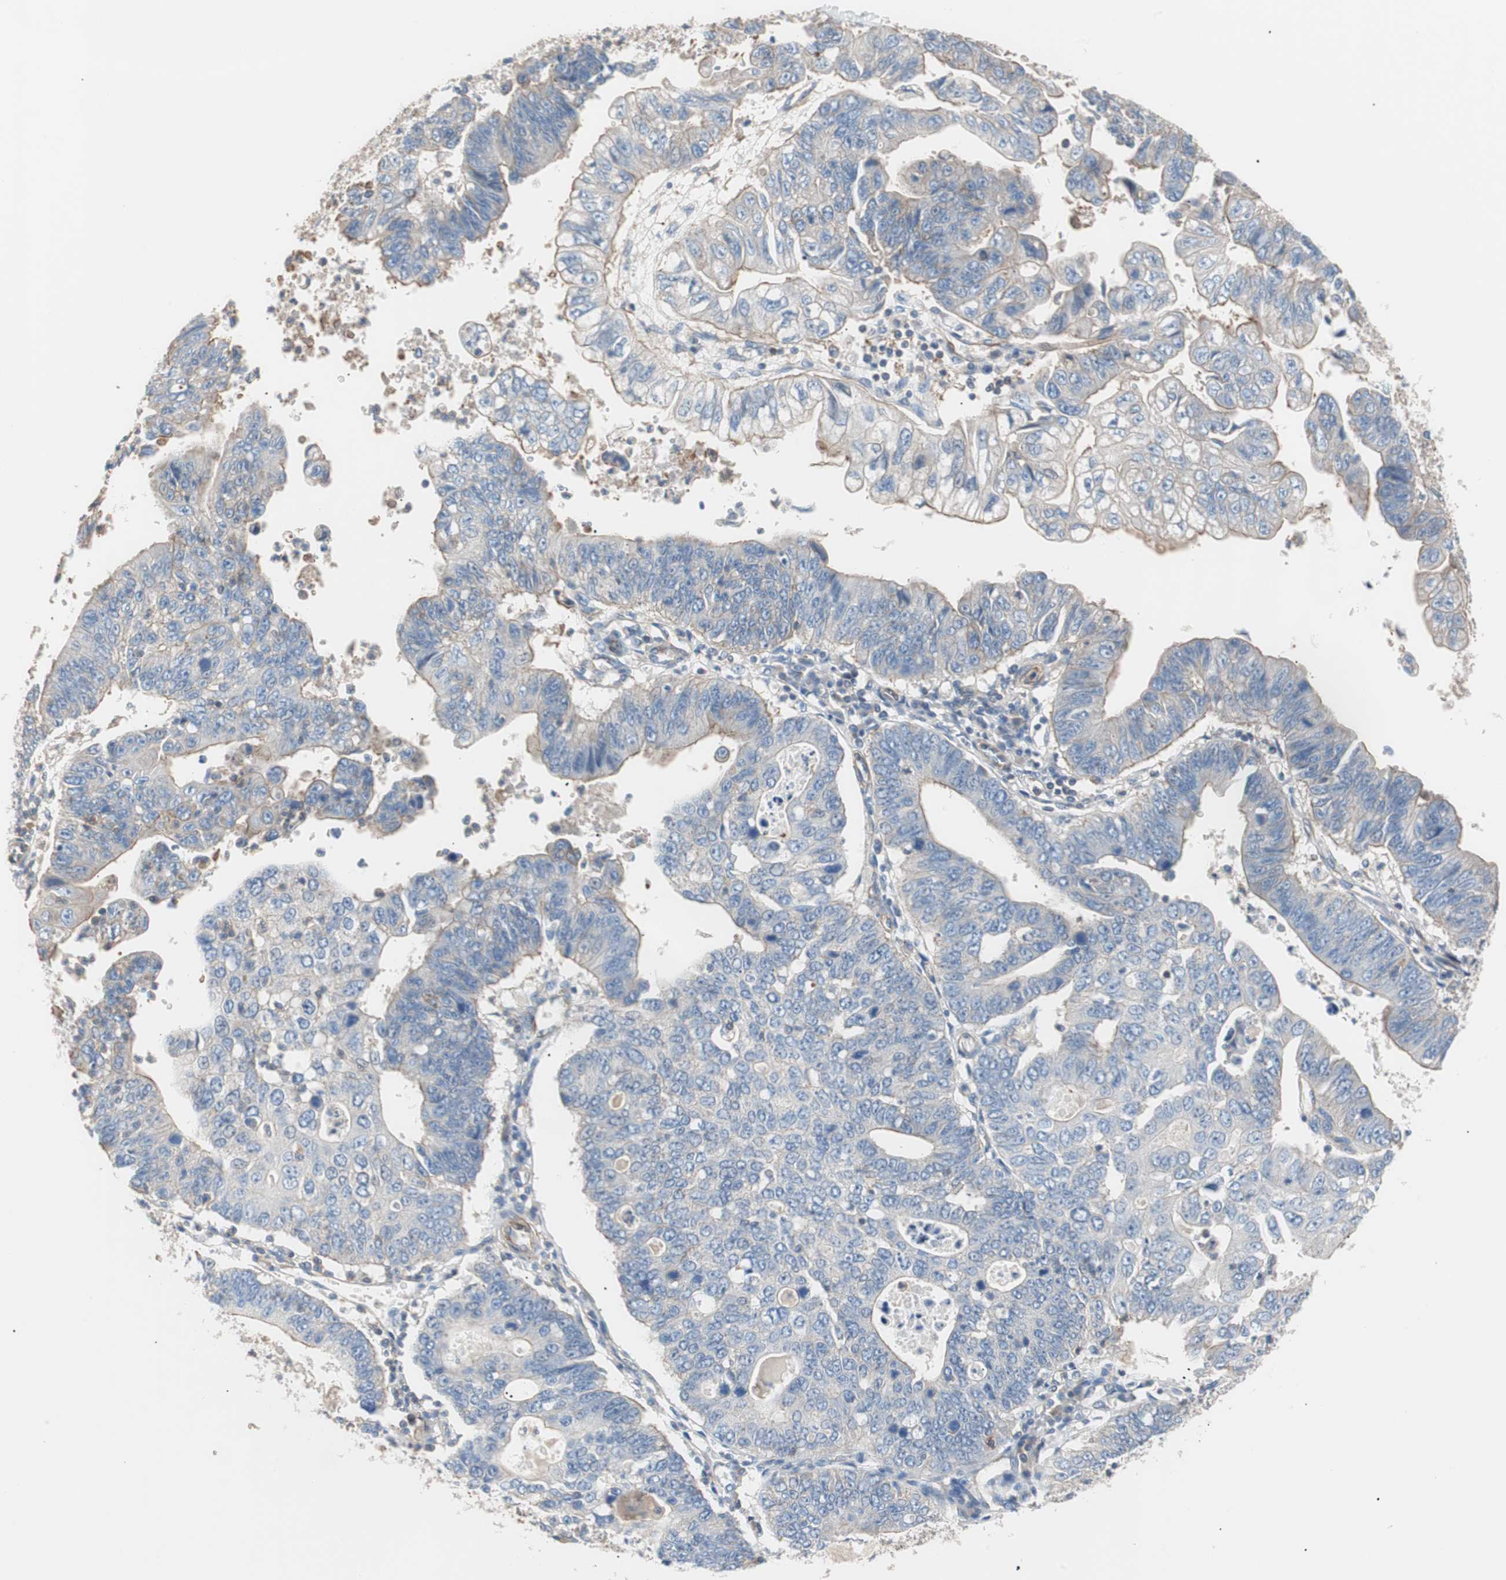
{"staining": {"intensity": "weak", "quantity": "<25%", "location": "cytoplasmic/membranous"}, "tissue": "stomach cancer", "cell_type": "Tumor cells", "image_type": "cancer", "snomed": [{"axis": "morphology", "description": "Adenocarcinoma, NOS"}, {"axis": "topography", "description": "Stomach"}], "caption": "An IHC histopathology image of adenocarcinoma (stomach) is shown. There is no staining in tumor cells of adenocarcinoma (stomach).", "gene": "GPR160", "patient": {"sex": "male", "age": 59}}